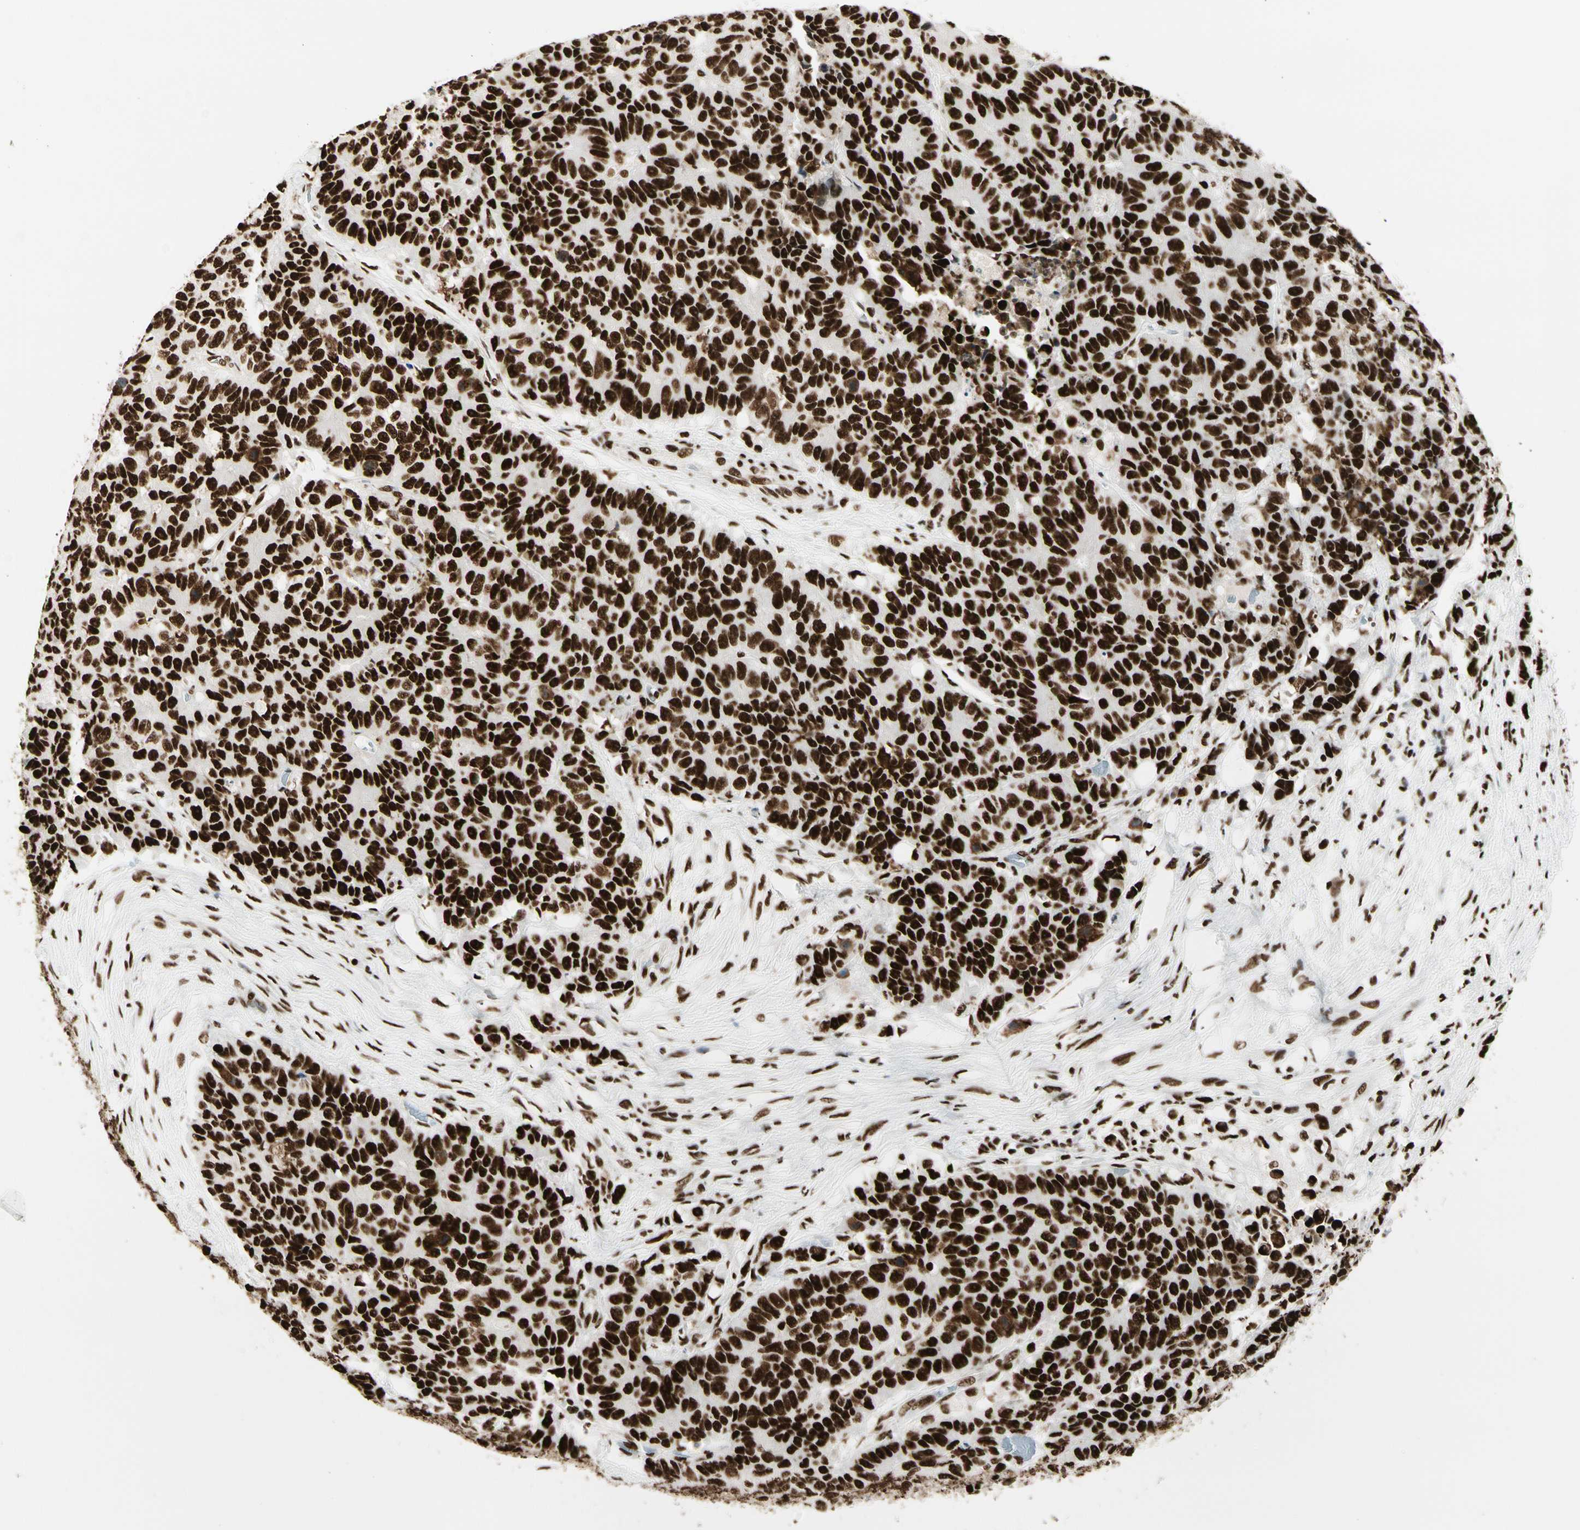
{"staining": {"intensity": "strong", "quantity": ">75%", "location": "nuclear"}, "tissue": "colorectal cancer", "cell_type": "Tumor cells", "image_type": "cancer", "snomed": [{"axis": "morphology", "description": "Adenocarcinoma, NOS"}, {"axis": "topography", "description": "Colon"}], "caption": "Tumor cells display strong nuclear positivity in approximately >75% of cells in colorectal cancer (adenocarcinoma). (brown staining indicates protein expression, while blue staining denotes nuclei).", "gene": "CCAR1", "patient": {"sex": "female", "age": 86}}